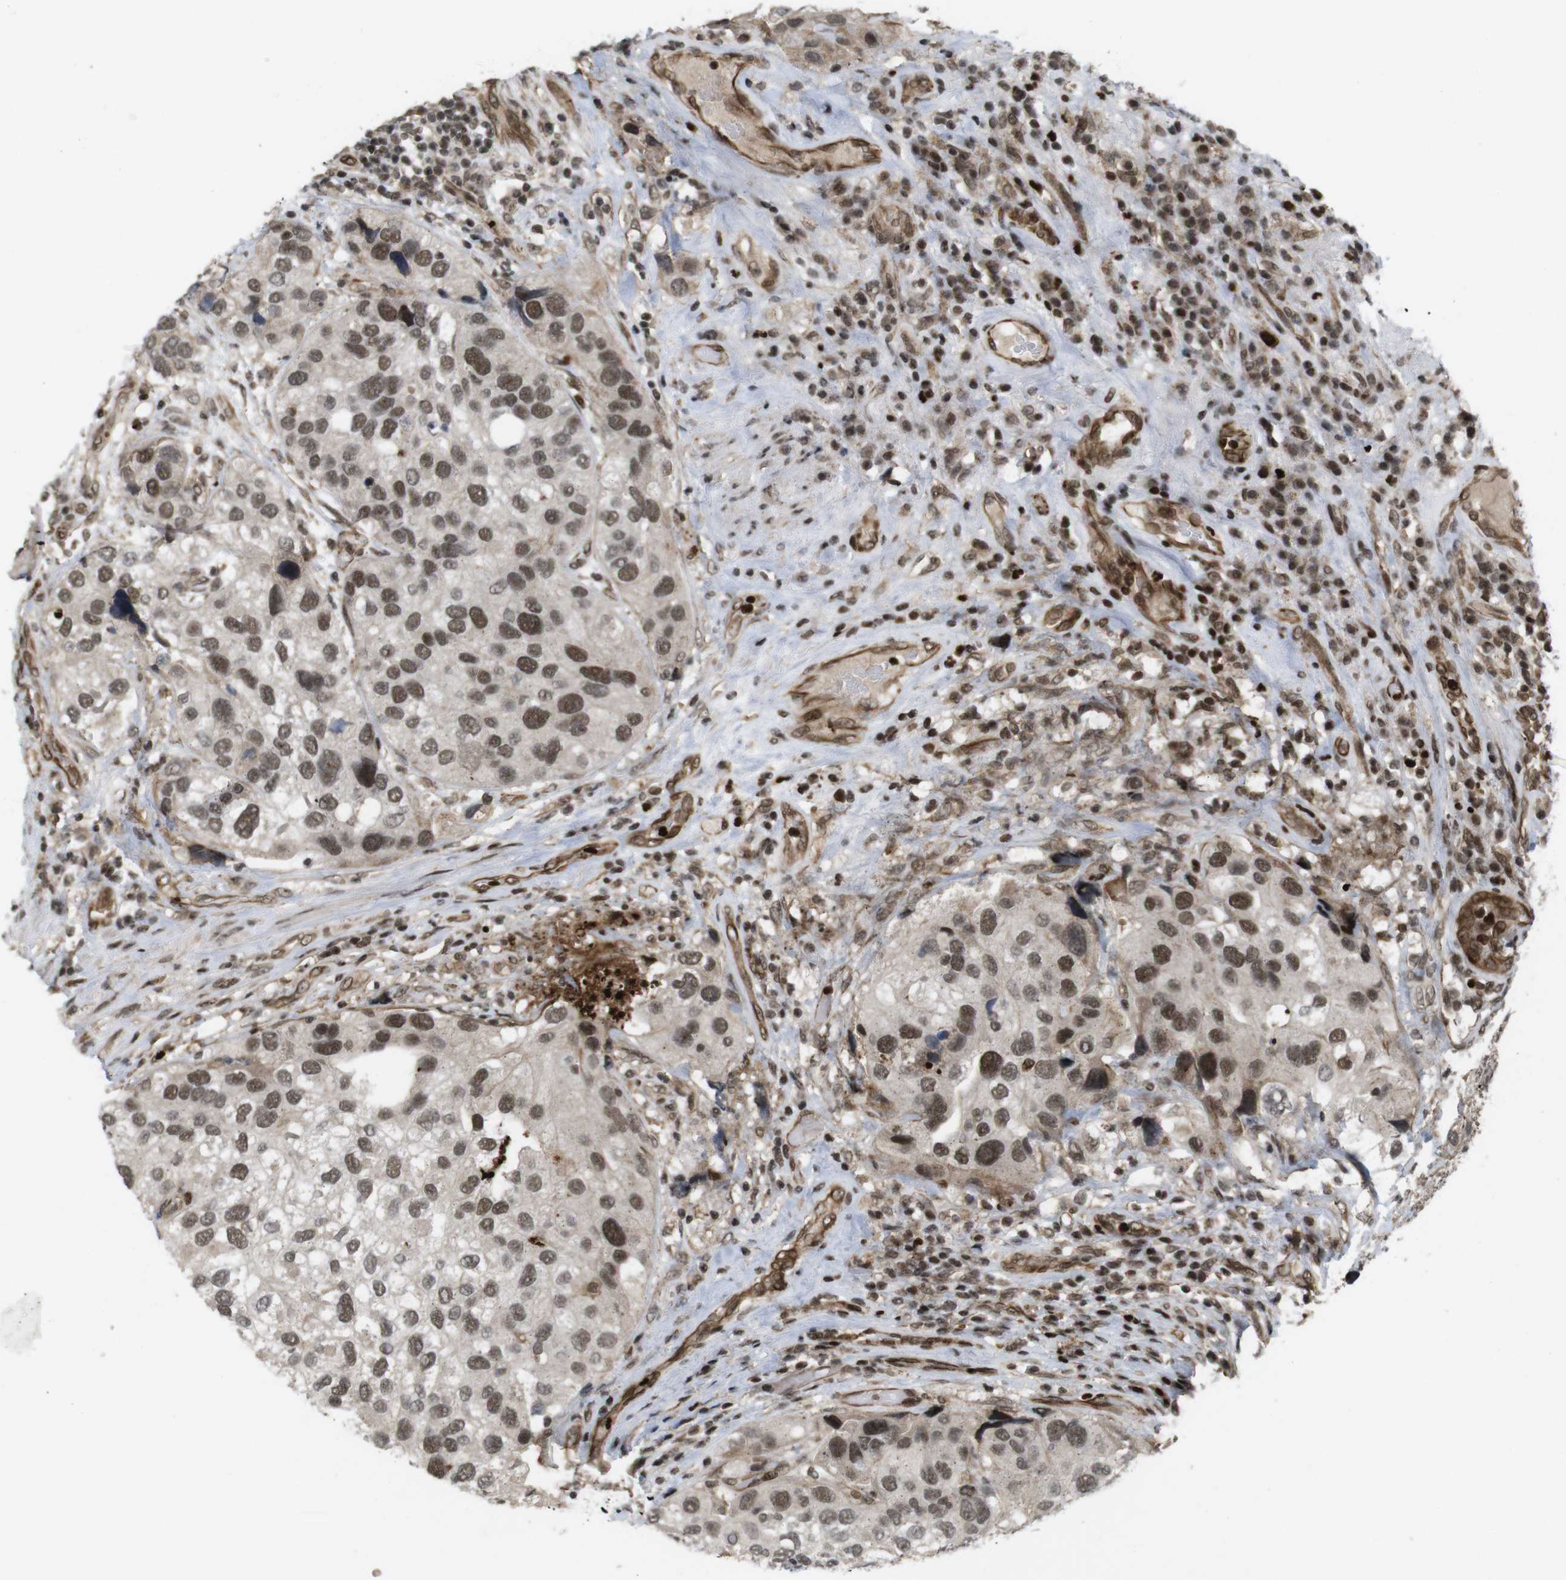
{"staining": {"intensity": "moderate", "quantity": ">75%", "location": "nuclear"}, "tissue": "urothelial cancer", "cell_type": "Tumor cells", "image_type": "cancer", "snomed": [{"axis": "morphology", "description": "Urothelial carcinoma, High grade"}, {"axis": "topography", "description": "Urinary bladder"}], "caption": "This is an image of IHC staining of high-grade urothelial carcinoma, which shows moderate expression in the nuclear of tumor cells.", "gene": "SP2", "patient": {"sex": "female", "age": 64}}